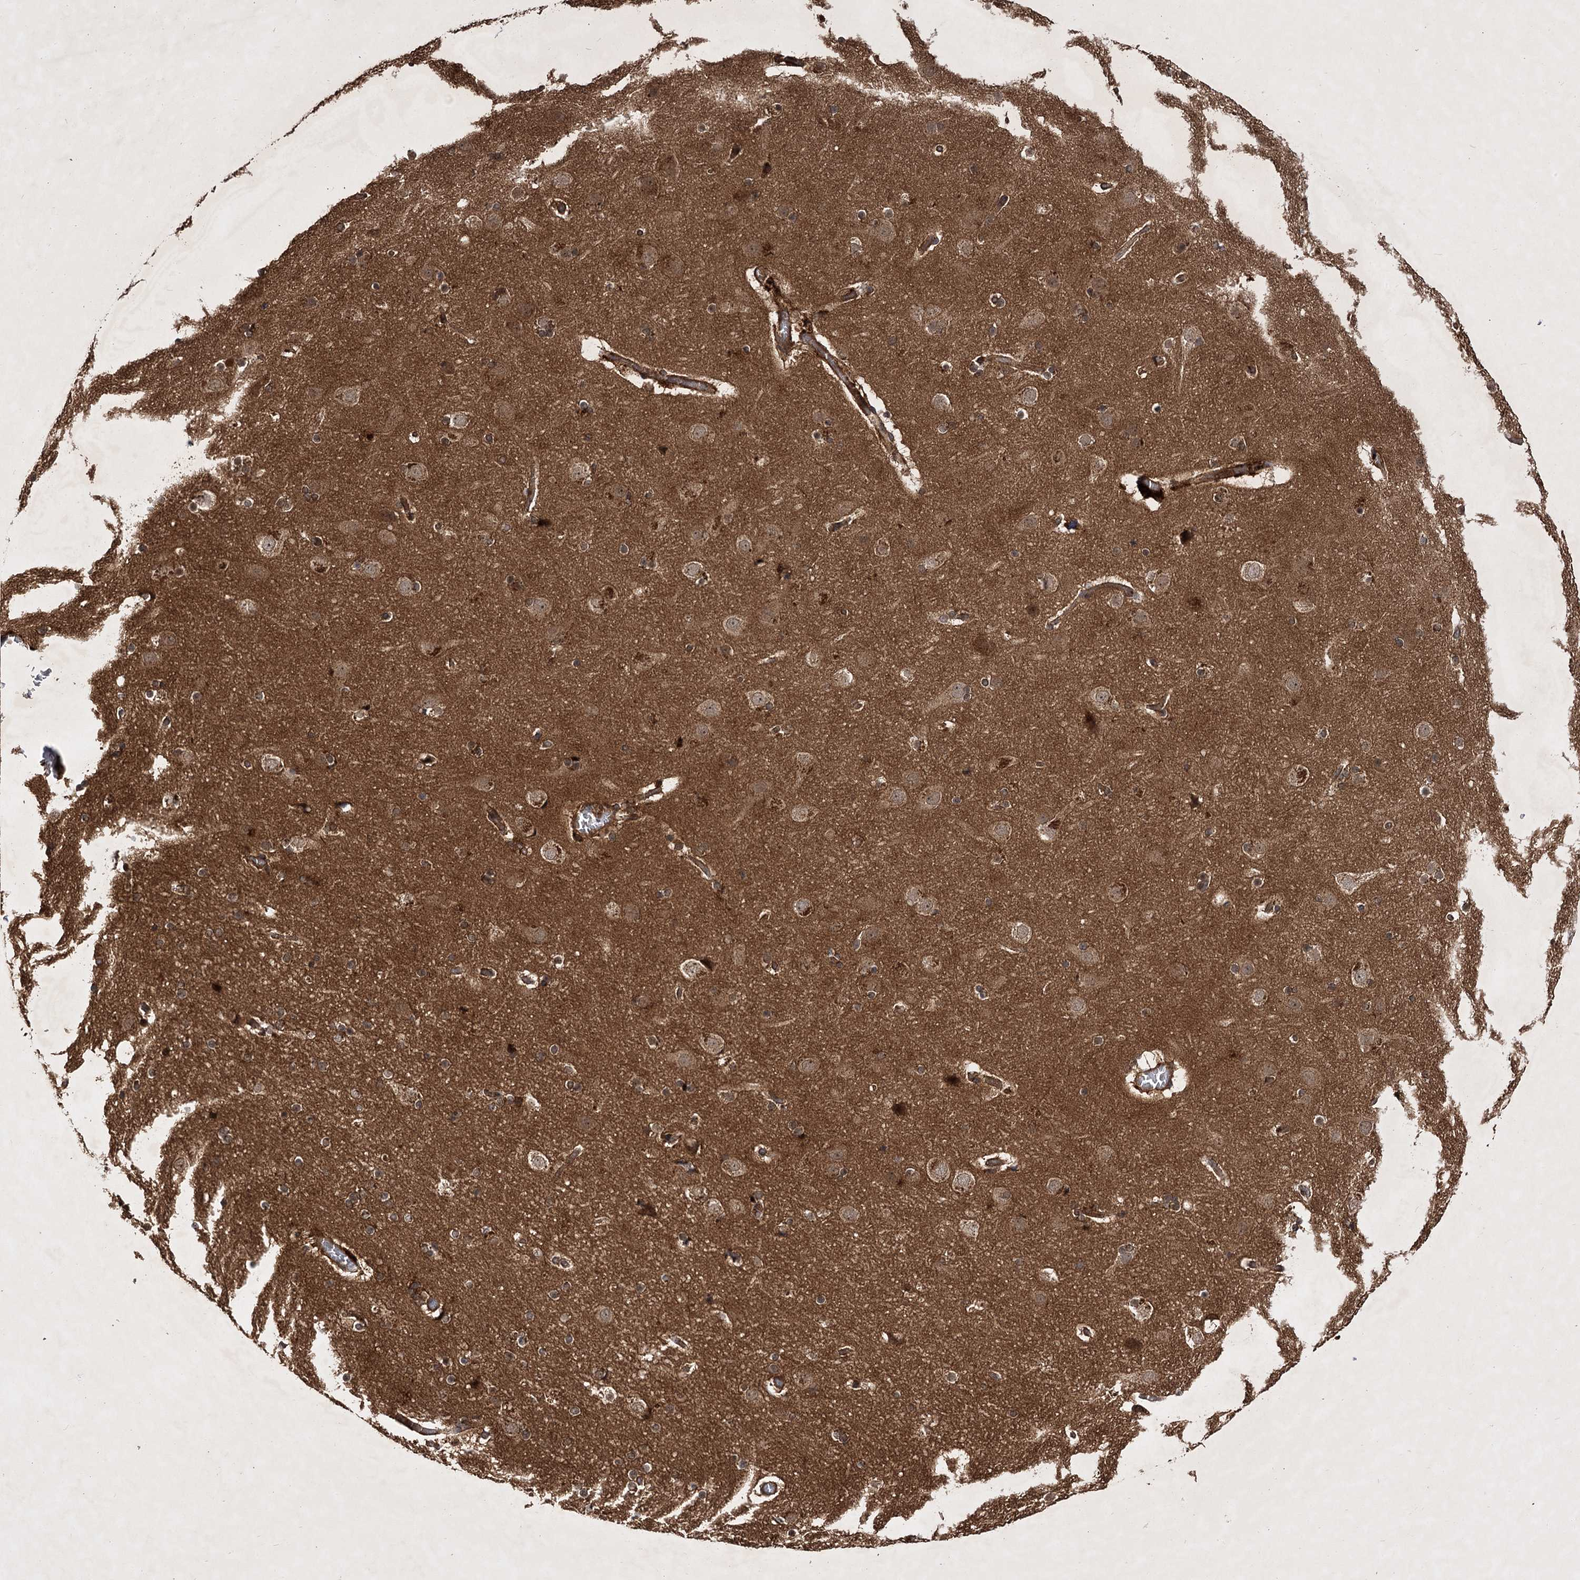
{"staining": {"intensity": "moderate", "quantity": ">75%", "location": "cytoplasmic/membranous"}, "tissue": "cerebral cortex", "cell_type": "Endothelial cells", "image_type": "normal", "snomed": [{"axis": "morphology", "description": "Normal tissue, NOS"}, {"axis": "topography", "description": "Cerebral cortex"}], "caption": "Approximately >75% of endothelial cells in normal cerebral cortex exhibit moderate cytoplasmic/membranous protein expression as visualized by brown immunohistochemical staining.", "gene": "DNAJC13", "patient": {"sex": "male", "age": 57}}